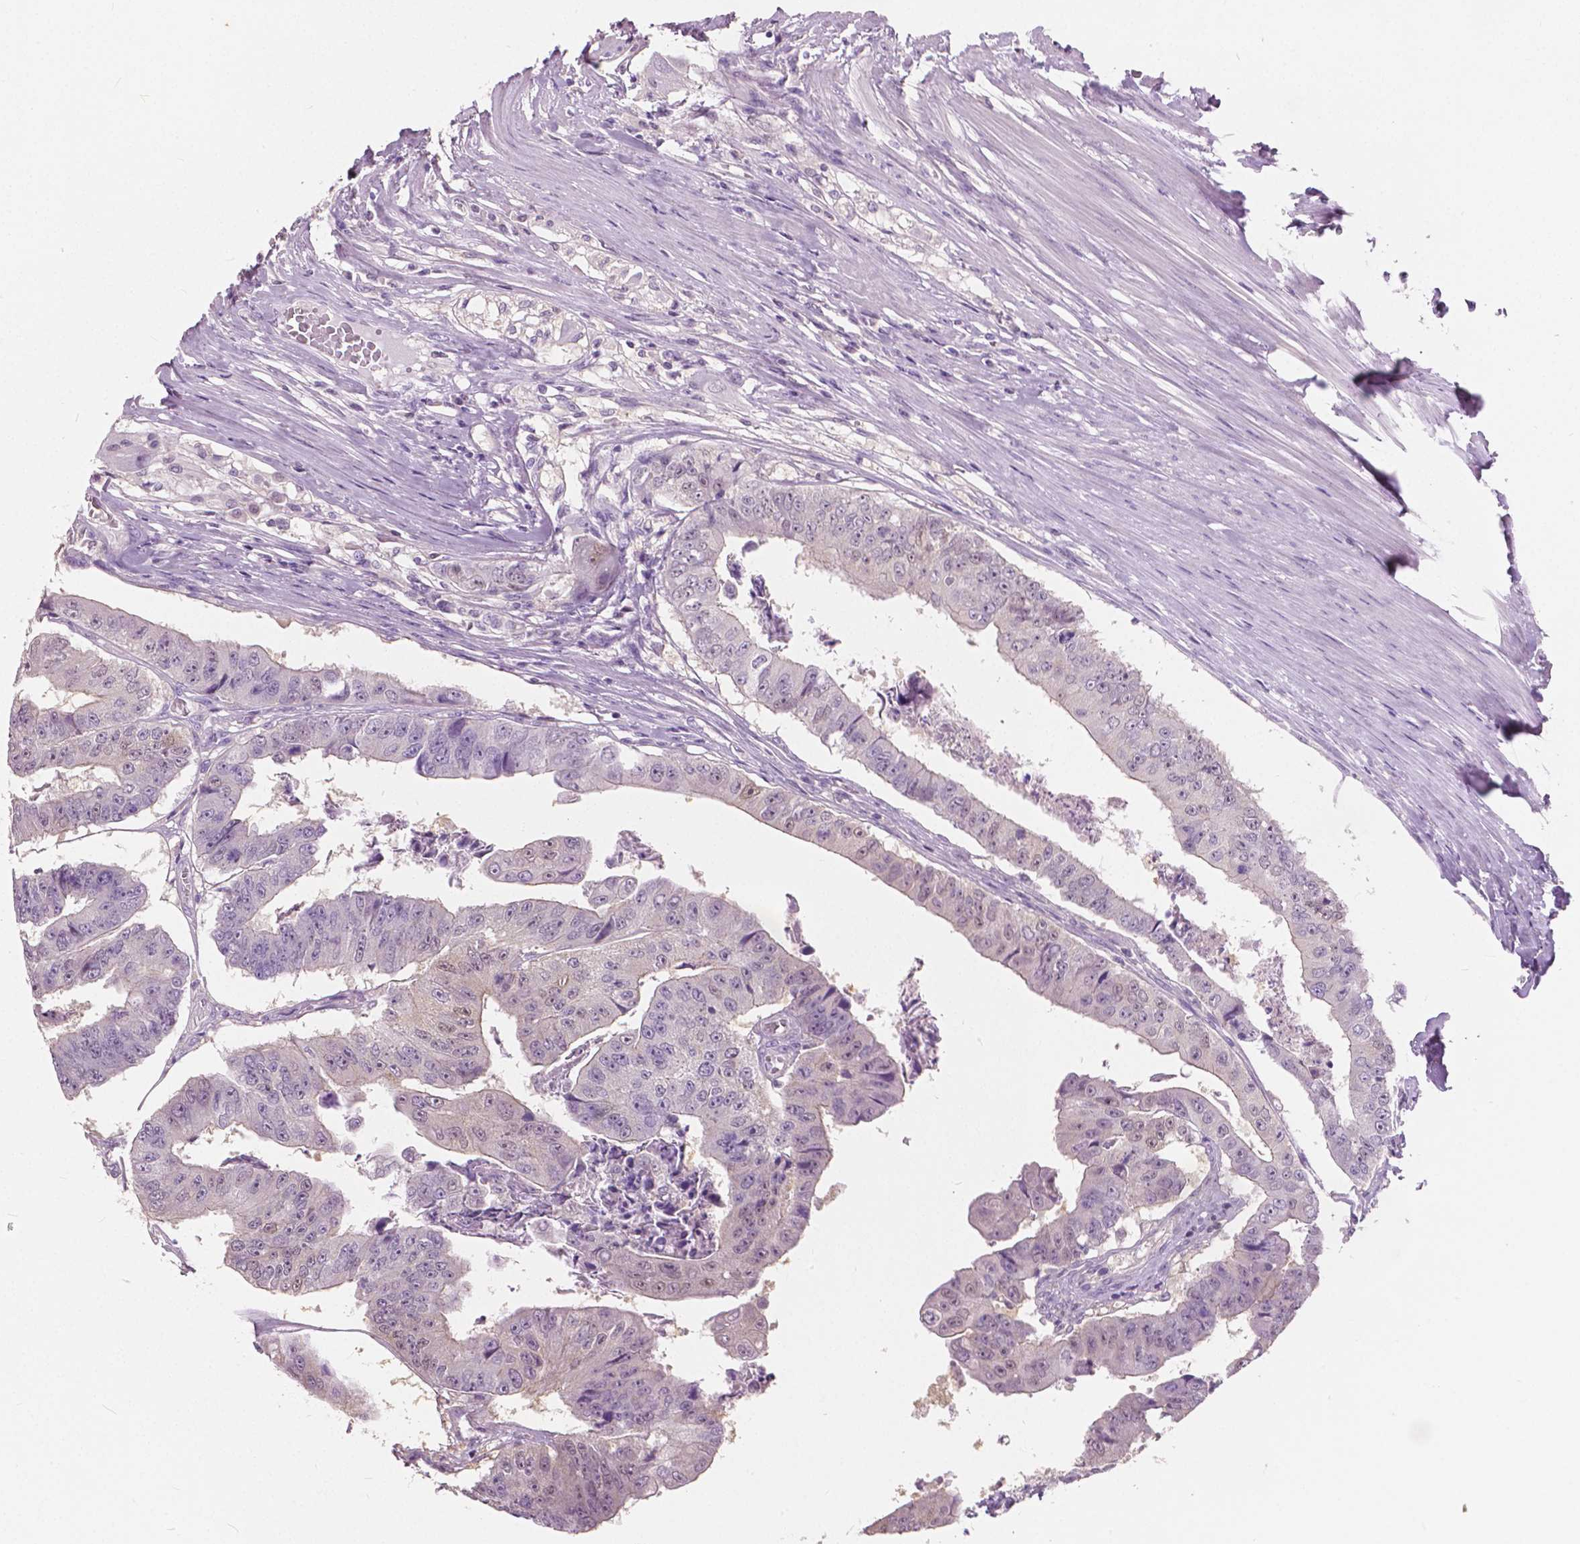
{"staining": {"intensity": "negative", "quantity": "none", "location": "none"}, "tissue": "colorectal cancer", "cell_type": "Tumor cells", "image_type": "cancer", "snomed": [{"axis": "morphology", "description": "Adenocarcinoma, NOS"}, {"axis": "topography", "description": "Colon"}], "caption": "High power microscopy histopathology image of an immunohistochemistry (IHC) histopathology image of adenocarcinoma (colorectal), revealing no significant positivity in tumor cells. (DAB (3,3'-diaminobenzidine) immunohistochemistry with hematoxylin counter stain).", "gene": "TKFC", "patient": {"sex": "female", "age": 67}}